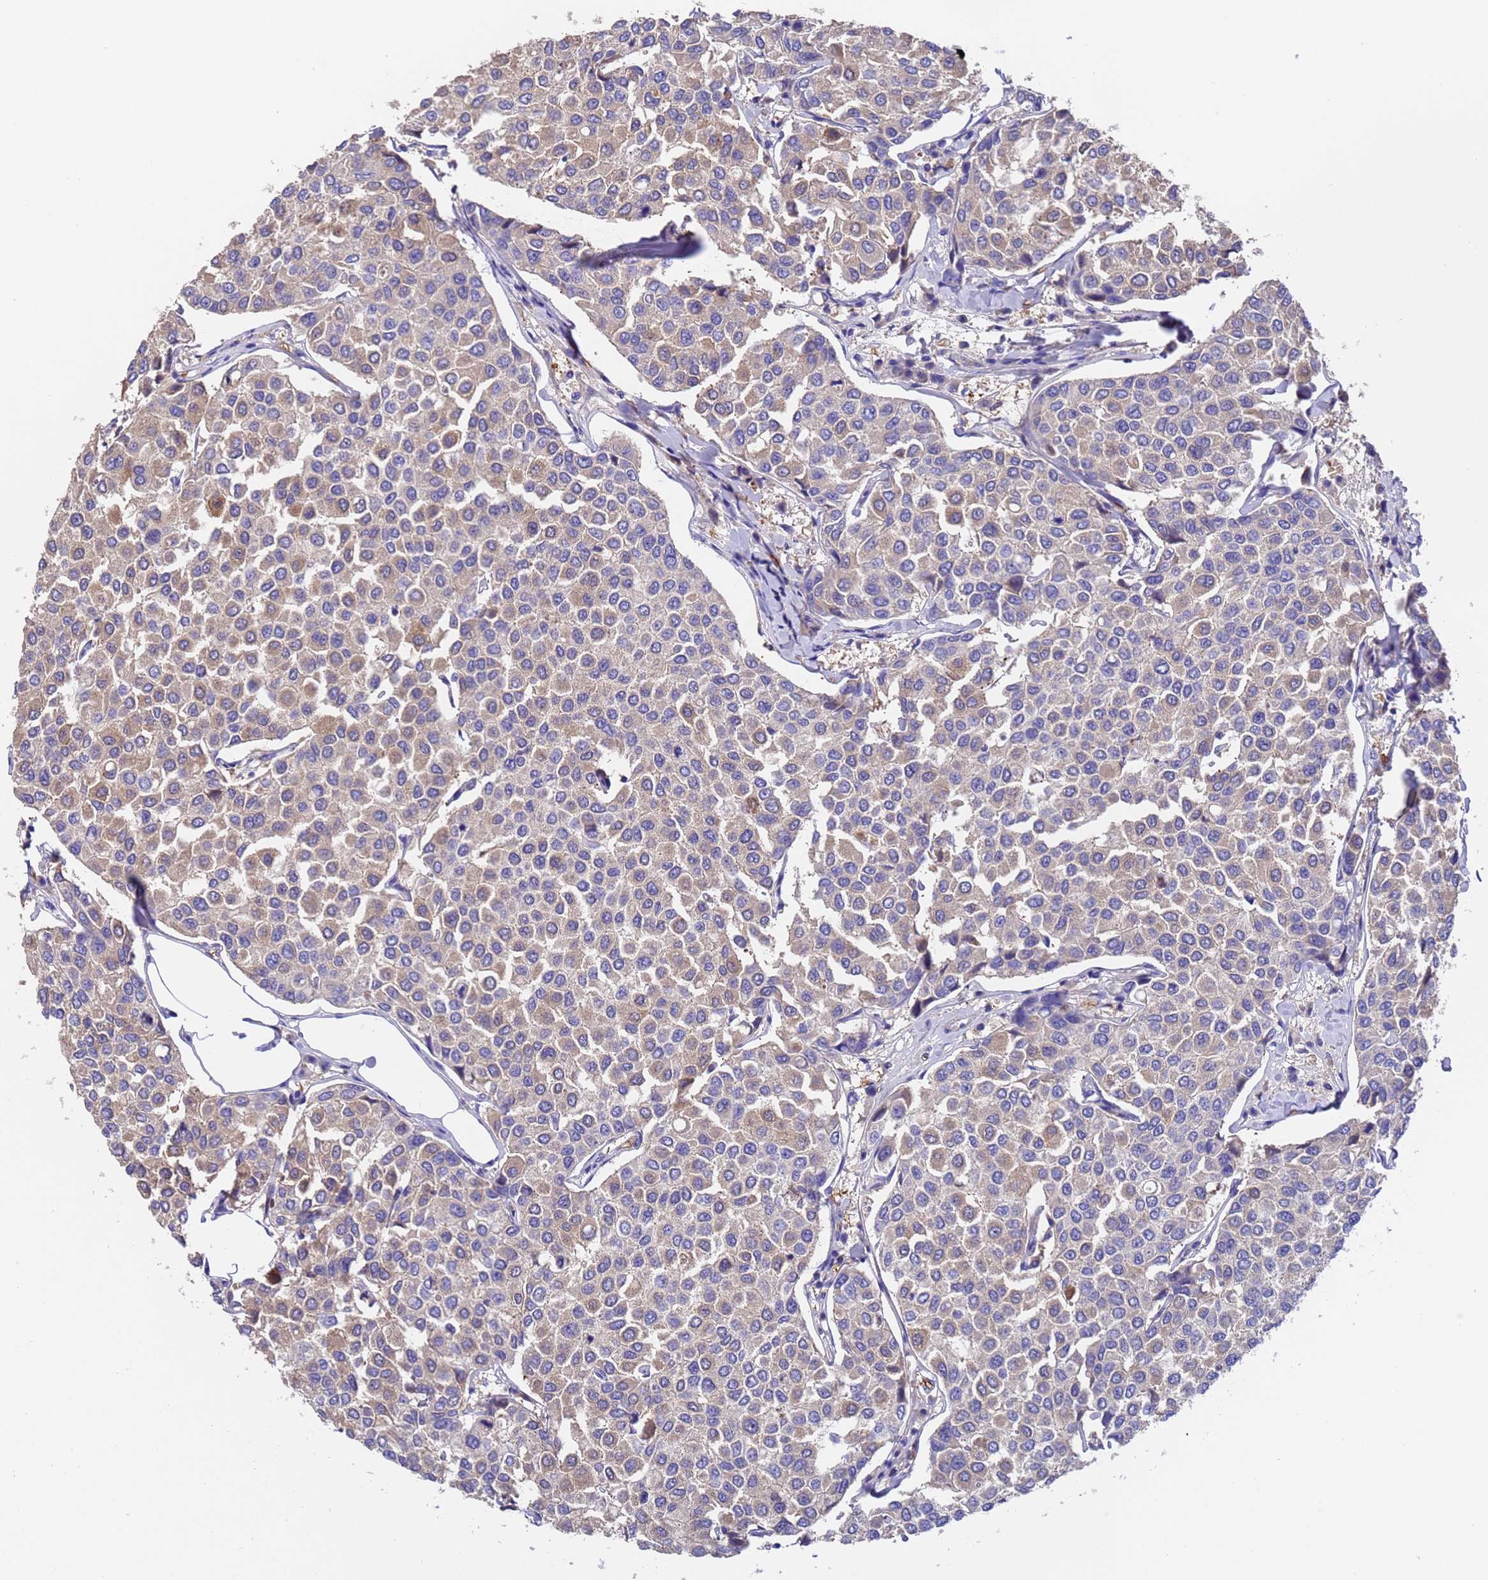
{"staining": {"intensity": "weak", "quantity": "25%-75%", "location": "cytoplasmic/membranous"}, "tissue": "breast cancer", "cell_type": "Tumor cells", "image_type": "cancer", "snomed": [{"axis": "morphology", "description": "Duct carcinoma"}, {"axis": "topography", "description": "Breast"}], "caption": "Breast cancer (infiltrating ductal carcinoma) stained with DAB immunohistochemistry (IHC) demonstrates low levels of weak cytoplasmic/membranous positivity in approximately 25%-75% of tumor cells.", "gene": "ELP6", "patient": {"sex": "female", "age": 55}}